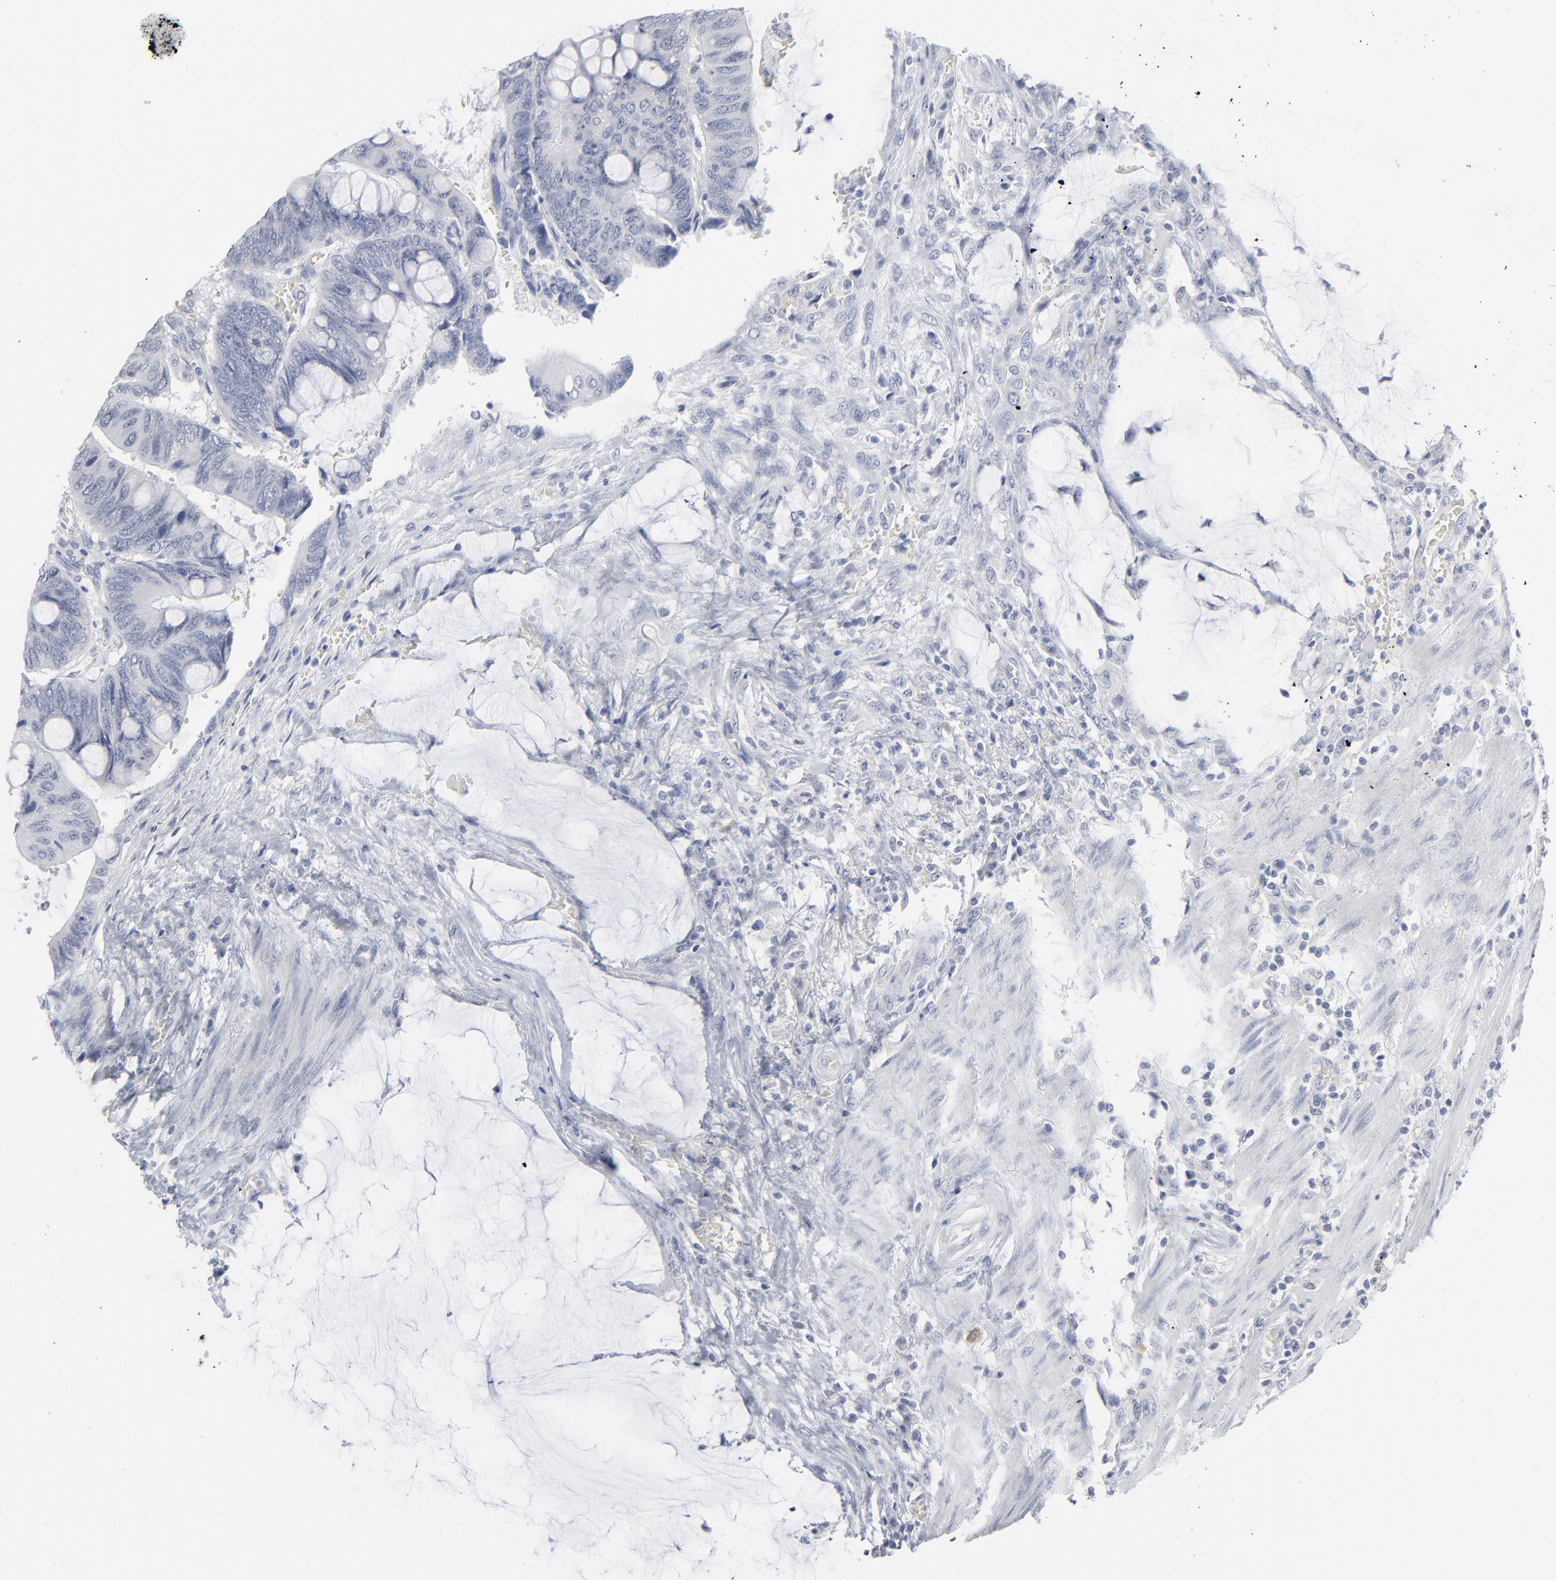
{"staining": {"intensity": "negative", "quantity": "none", "location": "none"}, "tissue": "colorectal cancer", "cell_type": "Tumor cells", "image_type": "cancer", "snomed": [{"axis": "morphology", "description": "Normal tissue, NOS"}, {"axis": "morphology", "description": "Adenocarcinoma, NOS"}, {"axis": "topography", "description": "Rectum"}], "caption": "This is a photomicrograph of immunohistochemistry (IHC) staining of colorectal adenocarcinoma, which shows no expression in tumor cells.", "gene": "PAGE1", "patient": {"sex": "male", "age": 92}}